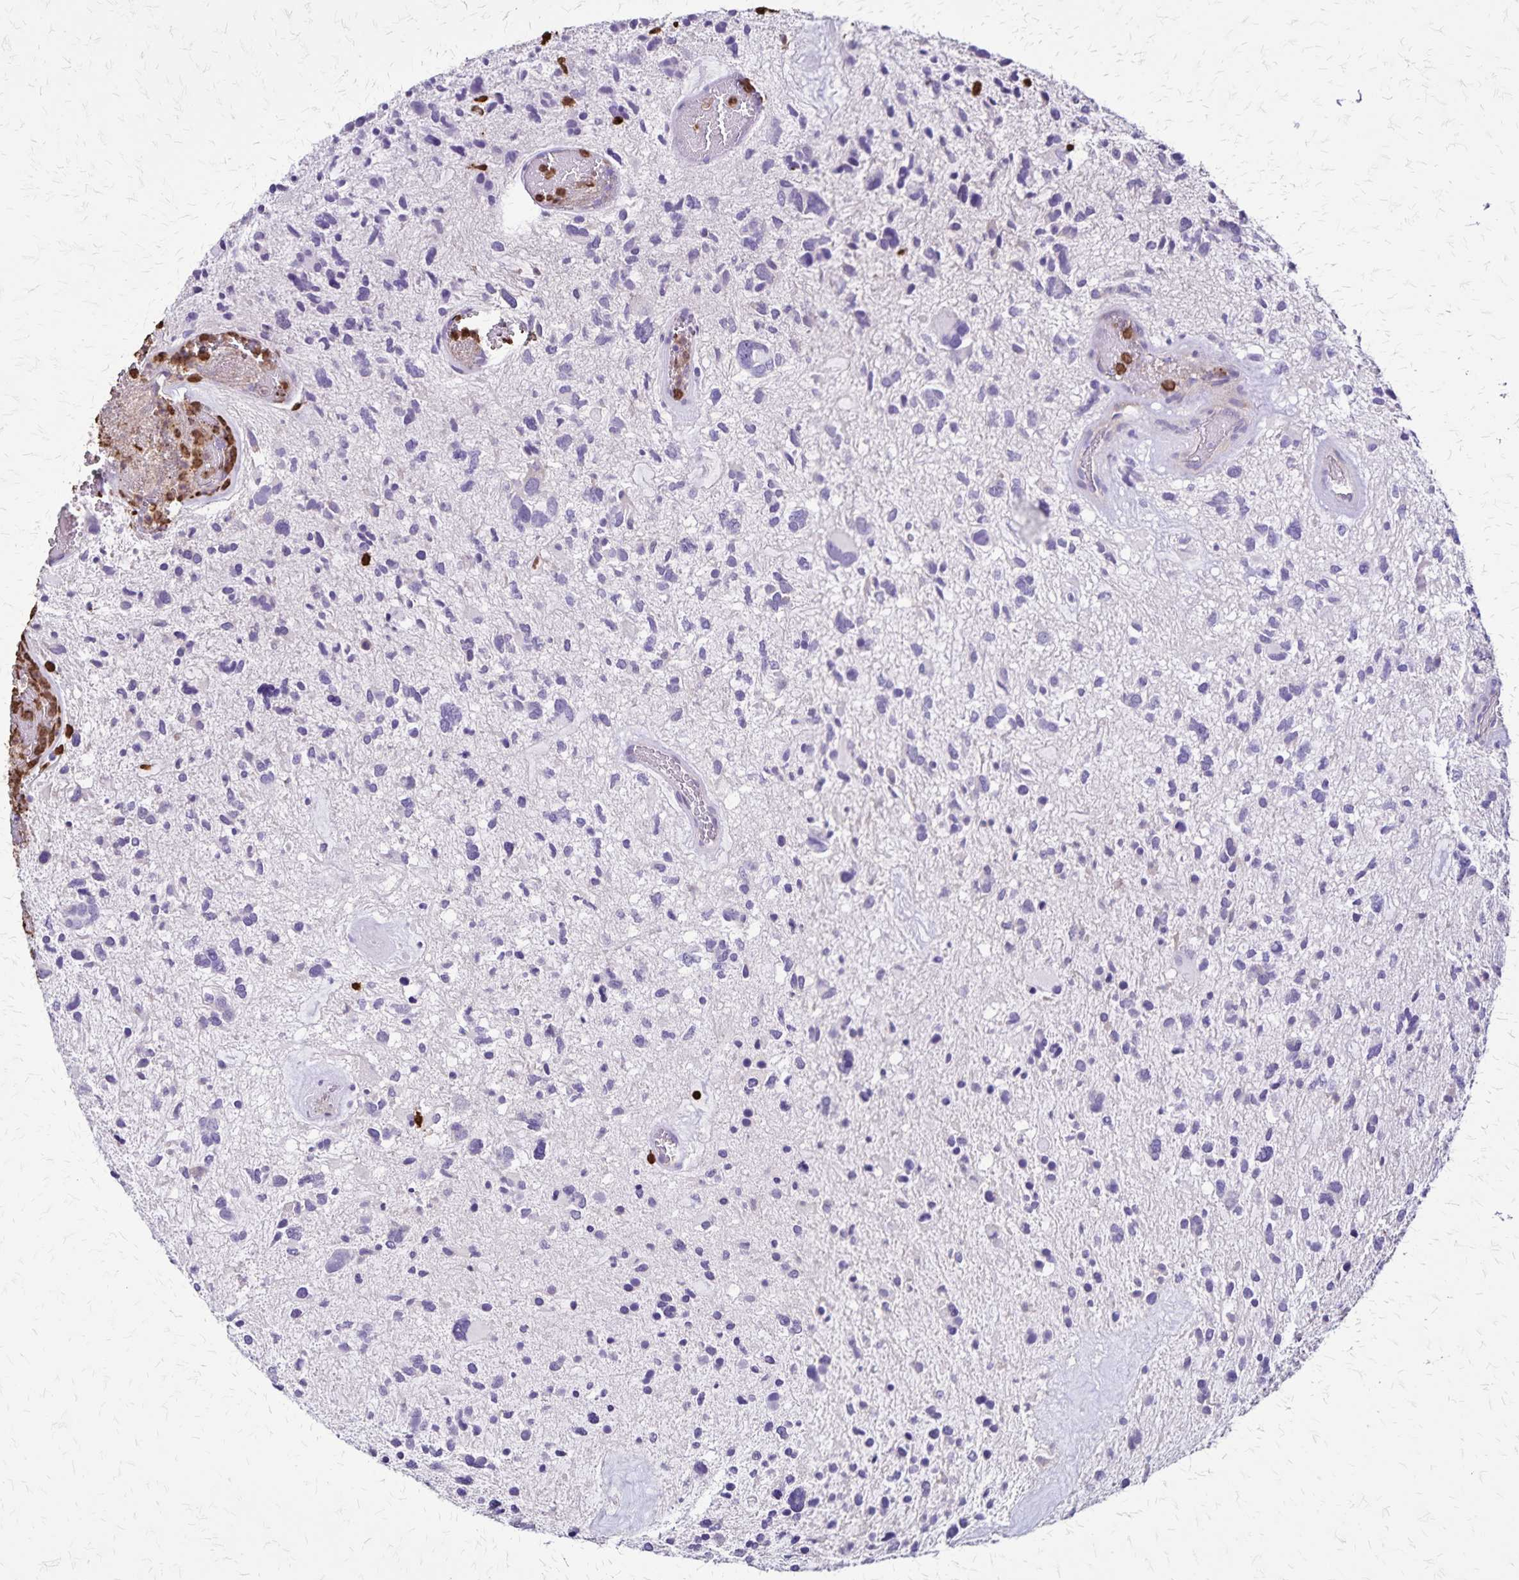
{"staining": {"intensity": "negative", "quantity": "none", "location": "none"}, "tissue": "glioma", "cell_type": "Tumor cells", "image_type": "cancer", "snomed": [{"axis": "morphology", "description": "Glioma, malignant, High grade"}, {"axis": "topography", "description": "Brain"}], "caption": "Immunohistochemistry of human glioma shows no expression in tumor cells.", "gene": "ULBP3", "patient": {"sex": "female", "age": 11}}